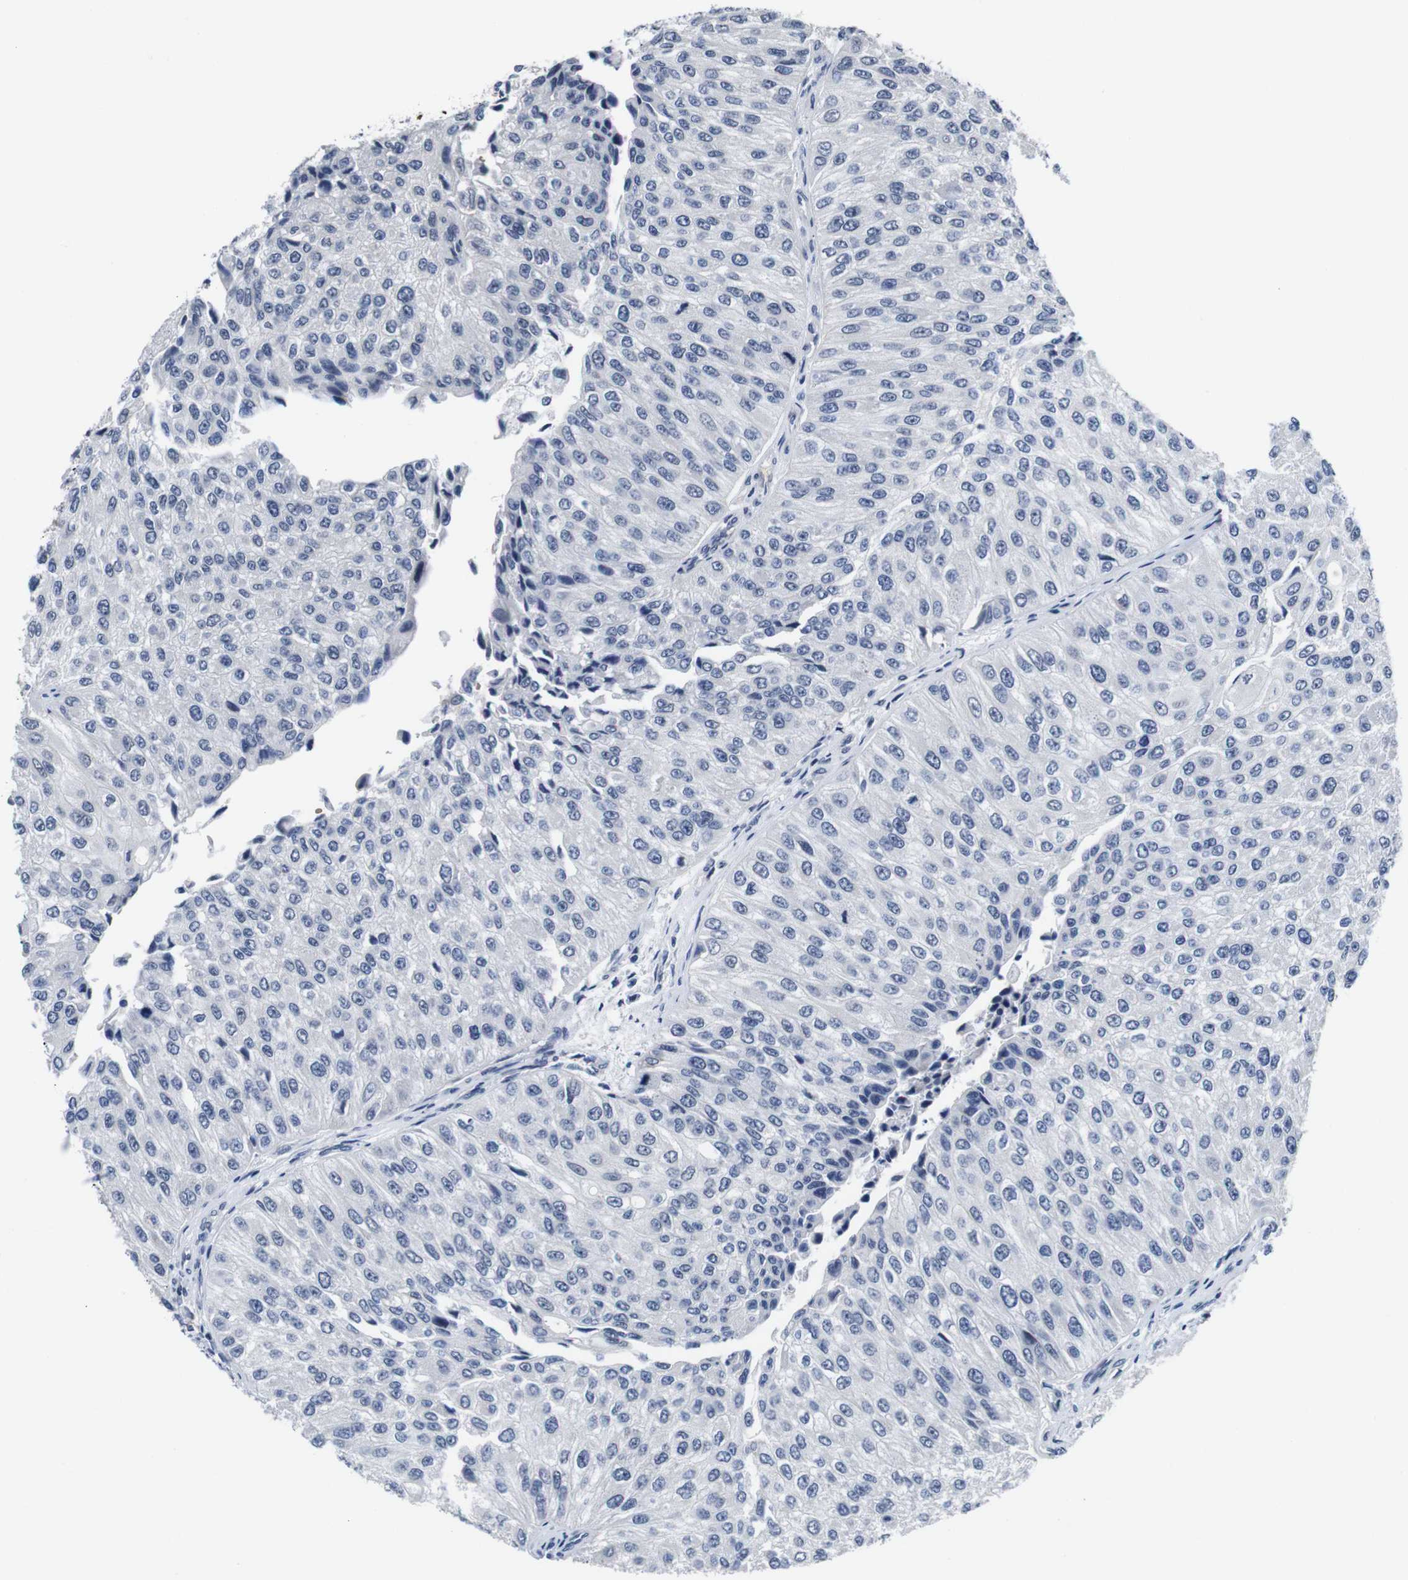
{"staining": {"intensity": "negative", "quantity": "none", "location": "none"}, "tissue": "urothelial cancer", "cell_type": "Tumor cells", "image_type": "cancer", "snomed": [{"axis": "morphology", "description": "Urothelial carcinoma, High grade"}, {"axis": "topography", "description": "Kidney"}, {"axis": "topography", "description": "Urinary bladder"}], "caption": "Urothelial cancer was stained to show a protein in brown. There is no significant positivity in tumor cells.", "gene": "SOCS3", "patient": {"sex": "male", "age": 77}}